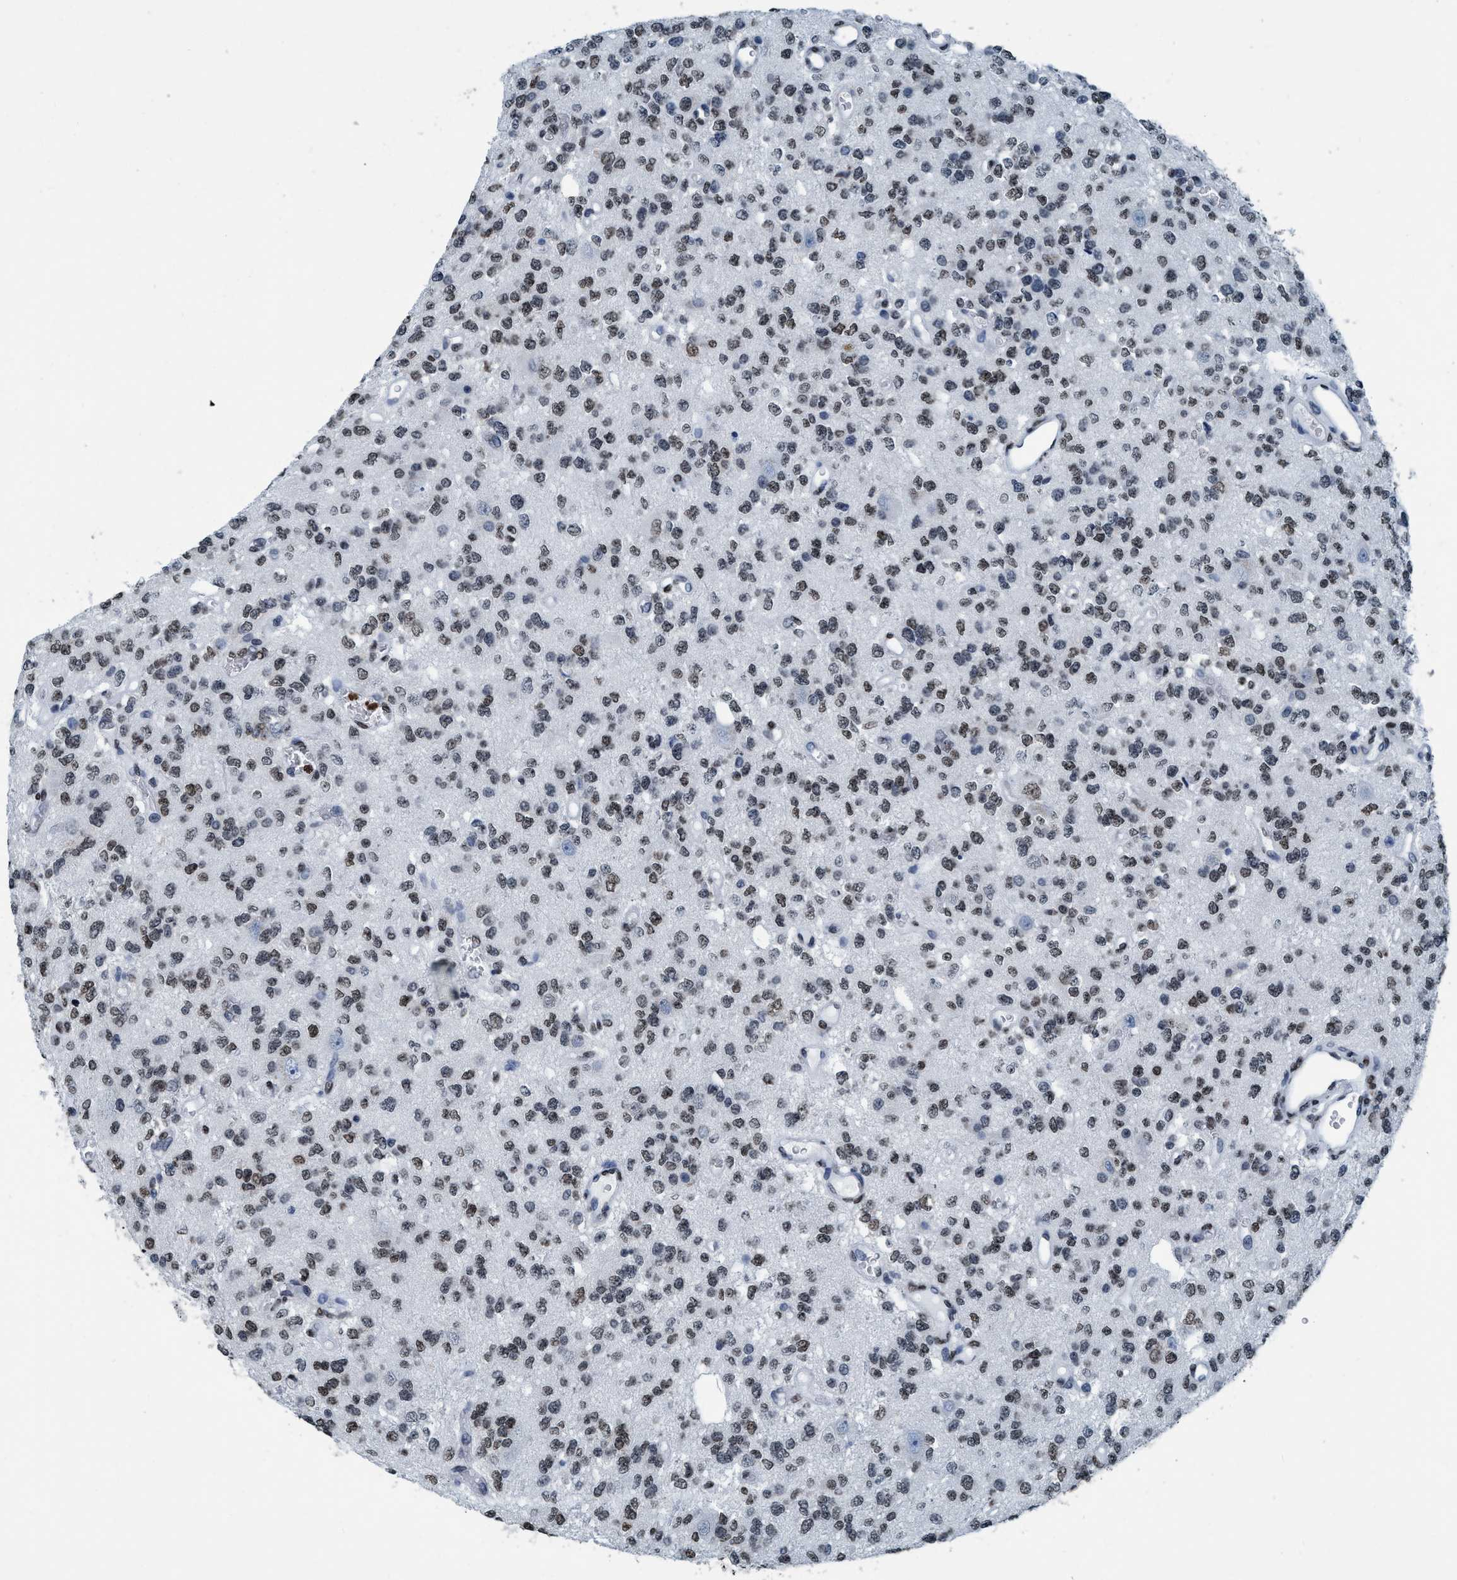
{"staining": {"intensity": "weak", "quantity": ">75%", "location": "nuclear"}, "tissue": "glioma", "cell_type": "Tumor cells", "image_type": "cancer", "snomed": [{"axis": "morphology", "description": "Glioma, malignant, Low grade"}, {"axis": "topography", "description": "Brain"}], "caption": "Immunohistochemistry image of malignant low-grade glioma stained for a protein (brown), which shows low levels of weak nuclear expression in about >75% of tumor cells.", "gene": "CCNE2", "patient": {"sex": "male", "age": 38}}